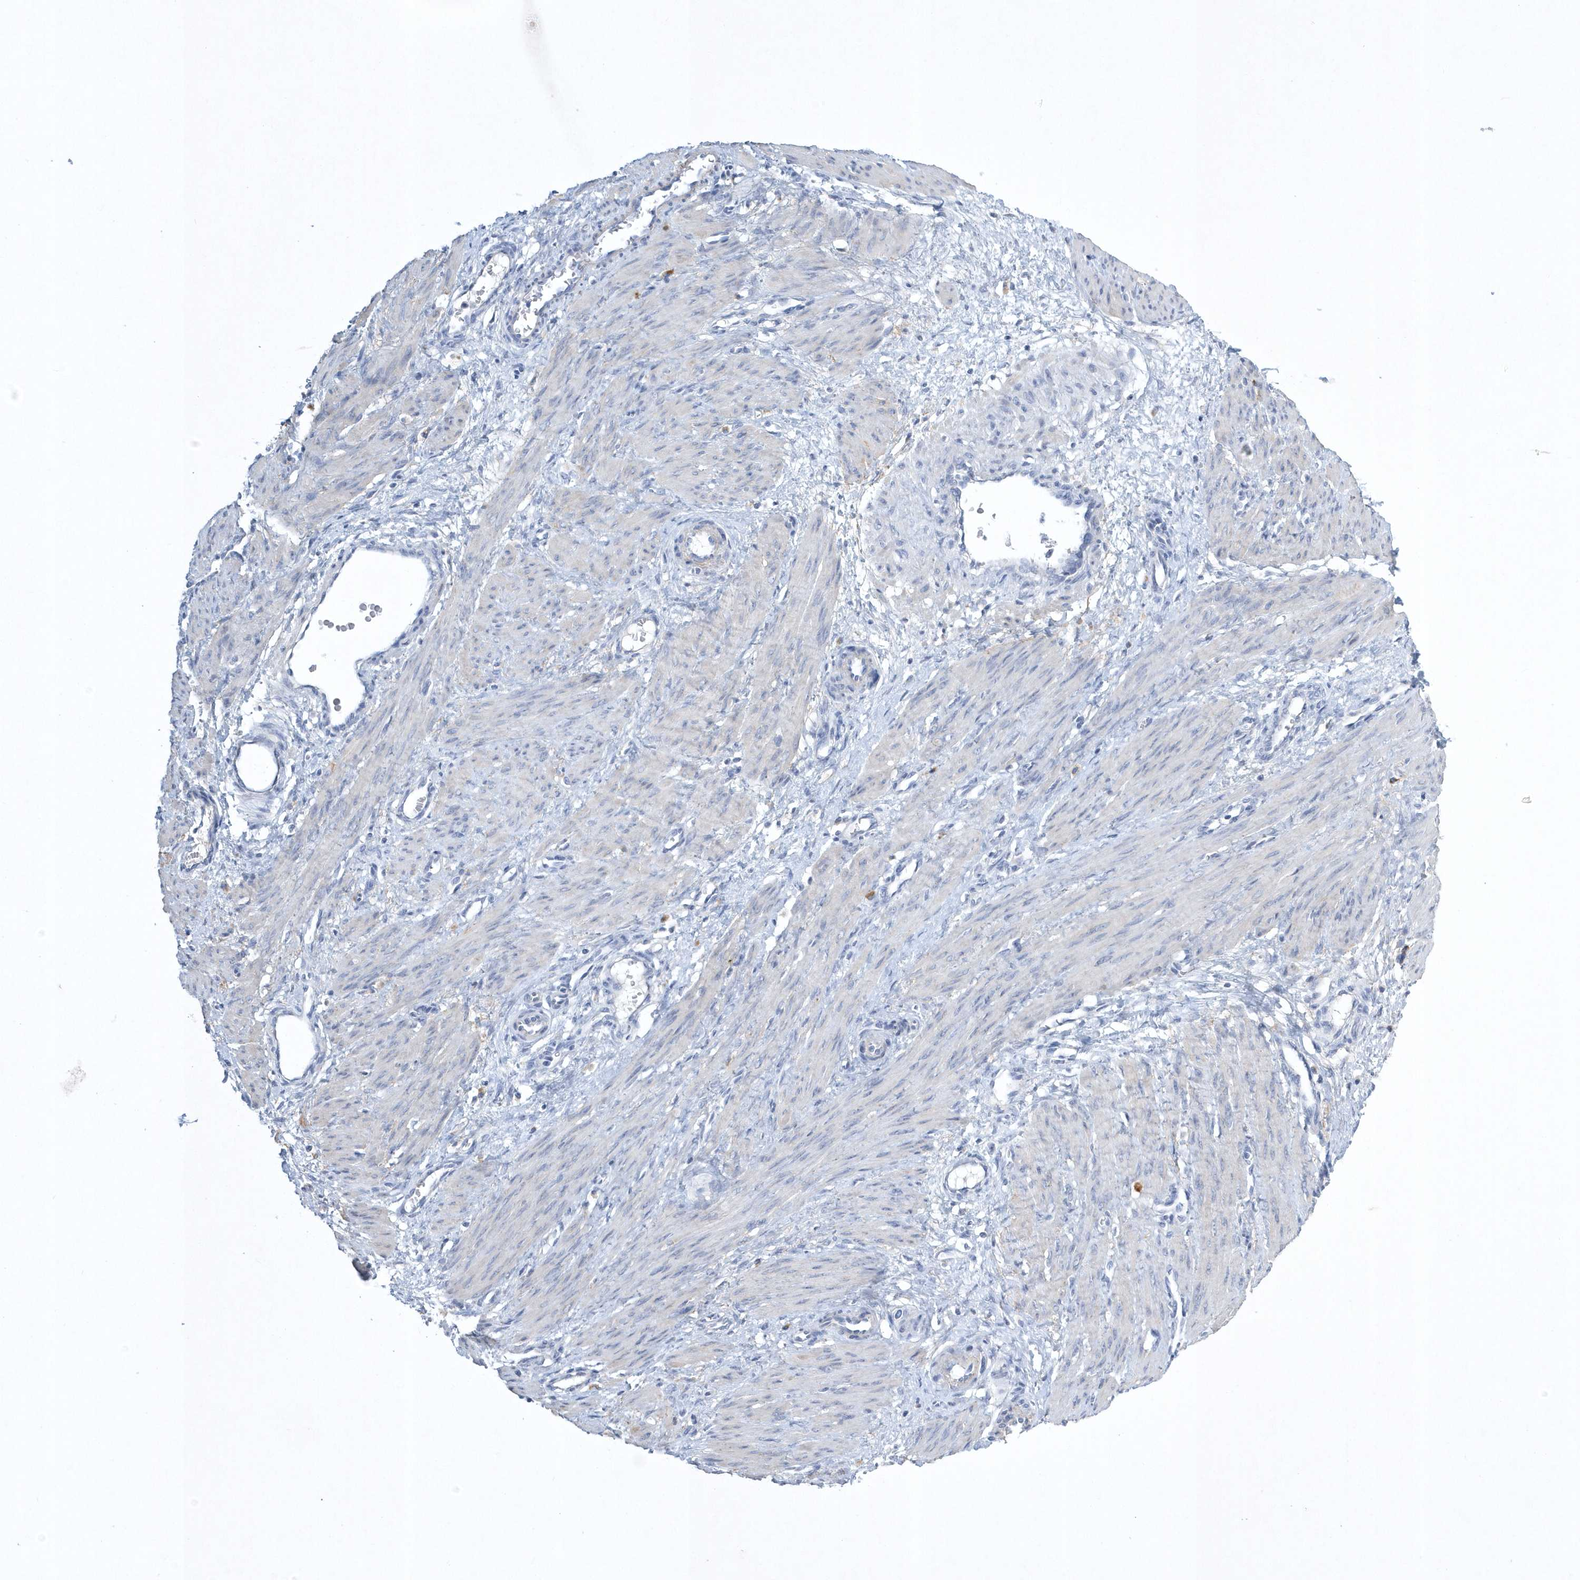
{"staining": {"intensity": "negative", "quantity": "none", "location": "none"}, "tissue": "smooth muscle", "cell_type": "Smooth muscle cells", "image_type": "normal", "snomed": [{"axis": "morphology", "description": "Normal tissue, NOS"}, {"axis": "topography", "description": "Endometrium"}], "caption": "An IHC histopathology image of unremarkable smooth muscle is shown. There is no staining in smooth muscle cells of smooth muscle.", "gene": "SPATA18", "patient": {"sex": "female", "age": 33}}